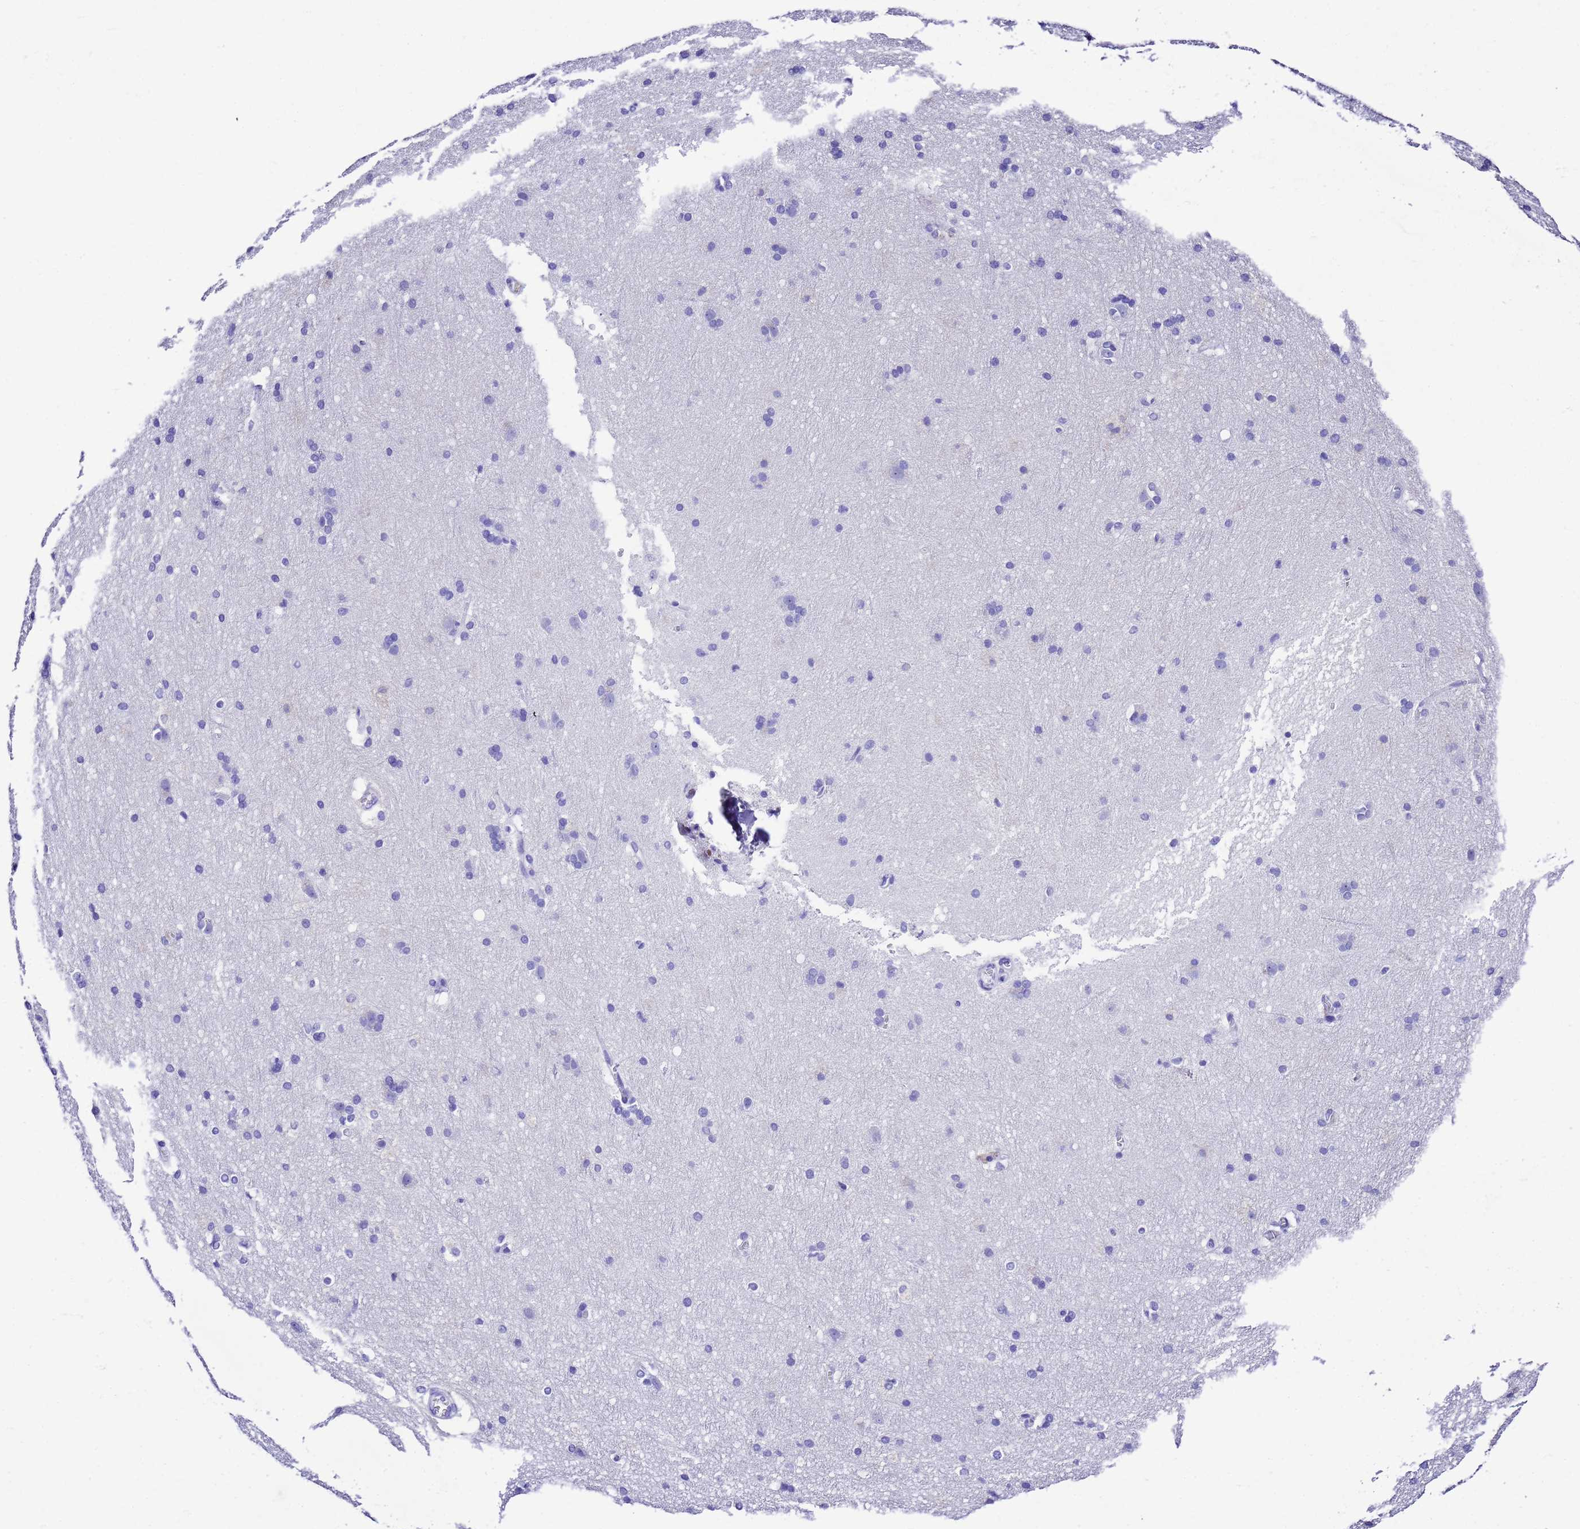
{"staining": {"intensity": "negative", "quantity": "none", "location": "none"}, "tissue": "cerebral cortex", "cell_type": "Endothelial cells", "image_type": "normal", "snomed": [{"axis": "morphology", "description": "Normal tissue, NOS"}, {"axis": "topography", "description": "Cerebral cortex"}], "caption": "DAB immunohistochemical staining of benign human cerebral cortex demonstrates no significant staining in endothelial cells.", "gene": "UGT2A1", "patient": {"sex": "male", "age": 54}}